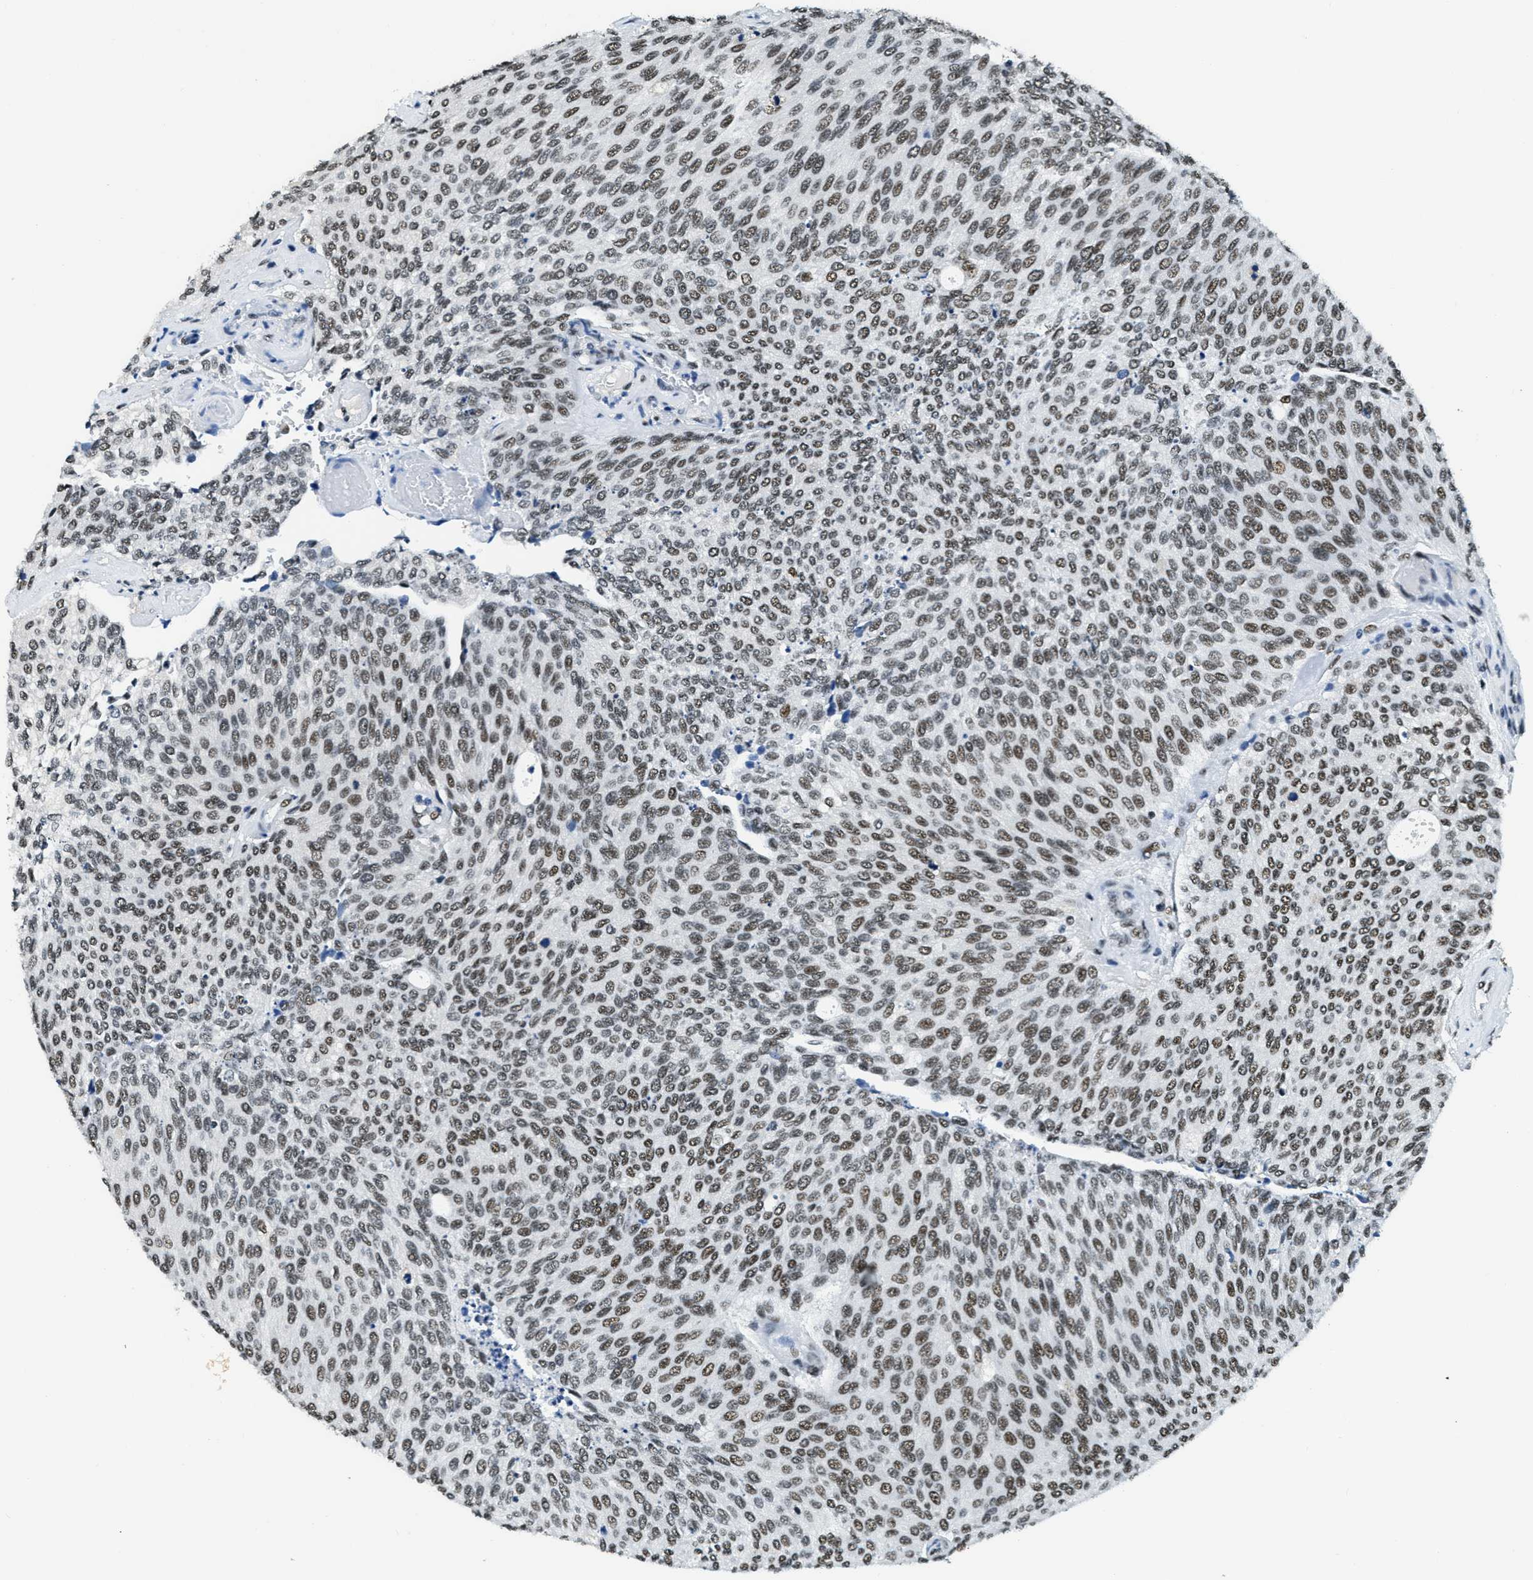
{"staining": {"intensity": "moderate", "quantity": ">75%", "location": "nuclear"}, "tissue": "urothelial cancer", "cell_type": "Tumor cells", "image_type": "cancer", "snomed": [{"axis": "morphology", "description": "Urothelial carcinoma, Low grade"}, {"axis": "topography", "description": "Urinary bladder"}], "caption": "Immunohistochemical staining of urothelial carcinoma (low-grade) displays moderate nuclear protein staining in approximately >75% of tumor cells.", "gene": "SSB", "patient": {"sex": "female", "age": 79}}